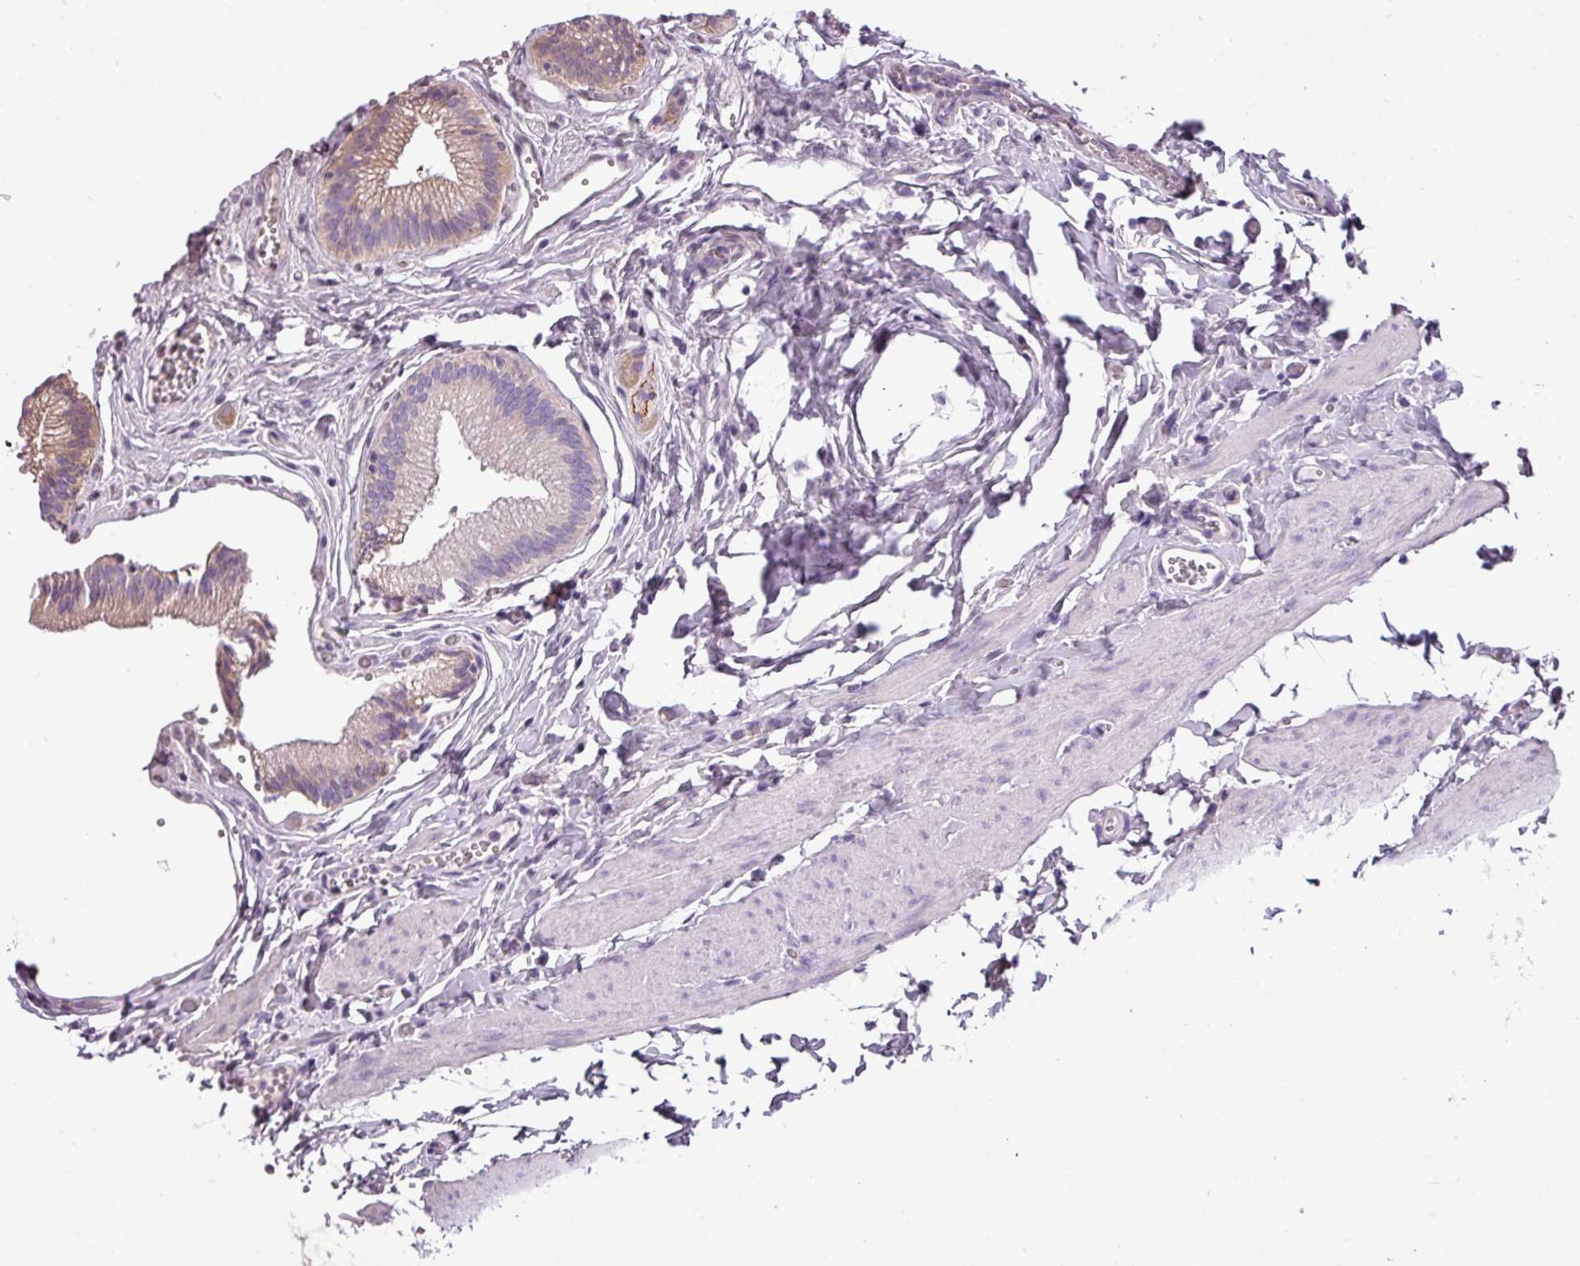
{"staining": {"intensity": "weak", "quantity": "<25%", "location": "cytoplasmic/membranous"}, "tissue": "gallbladder", "cell_type": "Glandular cells", "image_type": "normal", "snomed": [{"axis": "morphology", "description": "Normal tissue, NOS"}, {"axis": "topography", "description": "Gallbladder"}, {"axis": "topography", "description": "Peripheral nerve tissue"}], "caption": "Immunohistochemistry (IHC) photomicrograph of benign gallbladder stained for a protein (brown), which shows no staining in glandular cells.", "gene": "DNAAF9", "patient": {"sex": "male", "age": 17}}